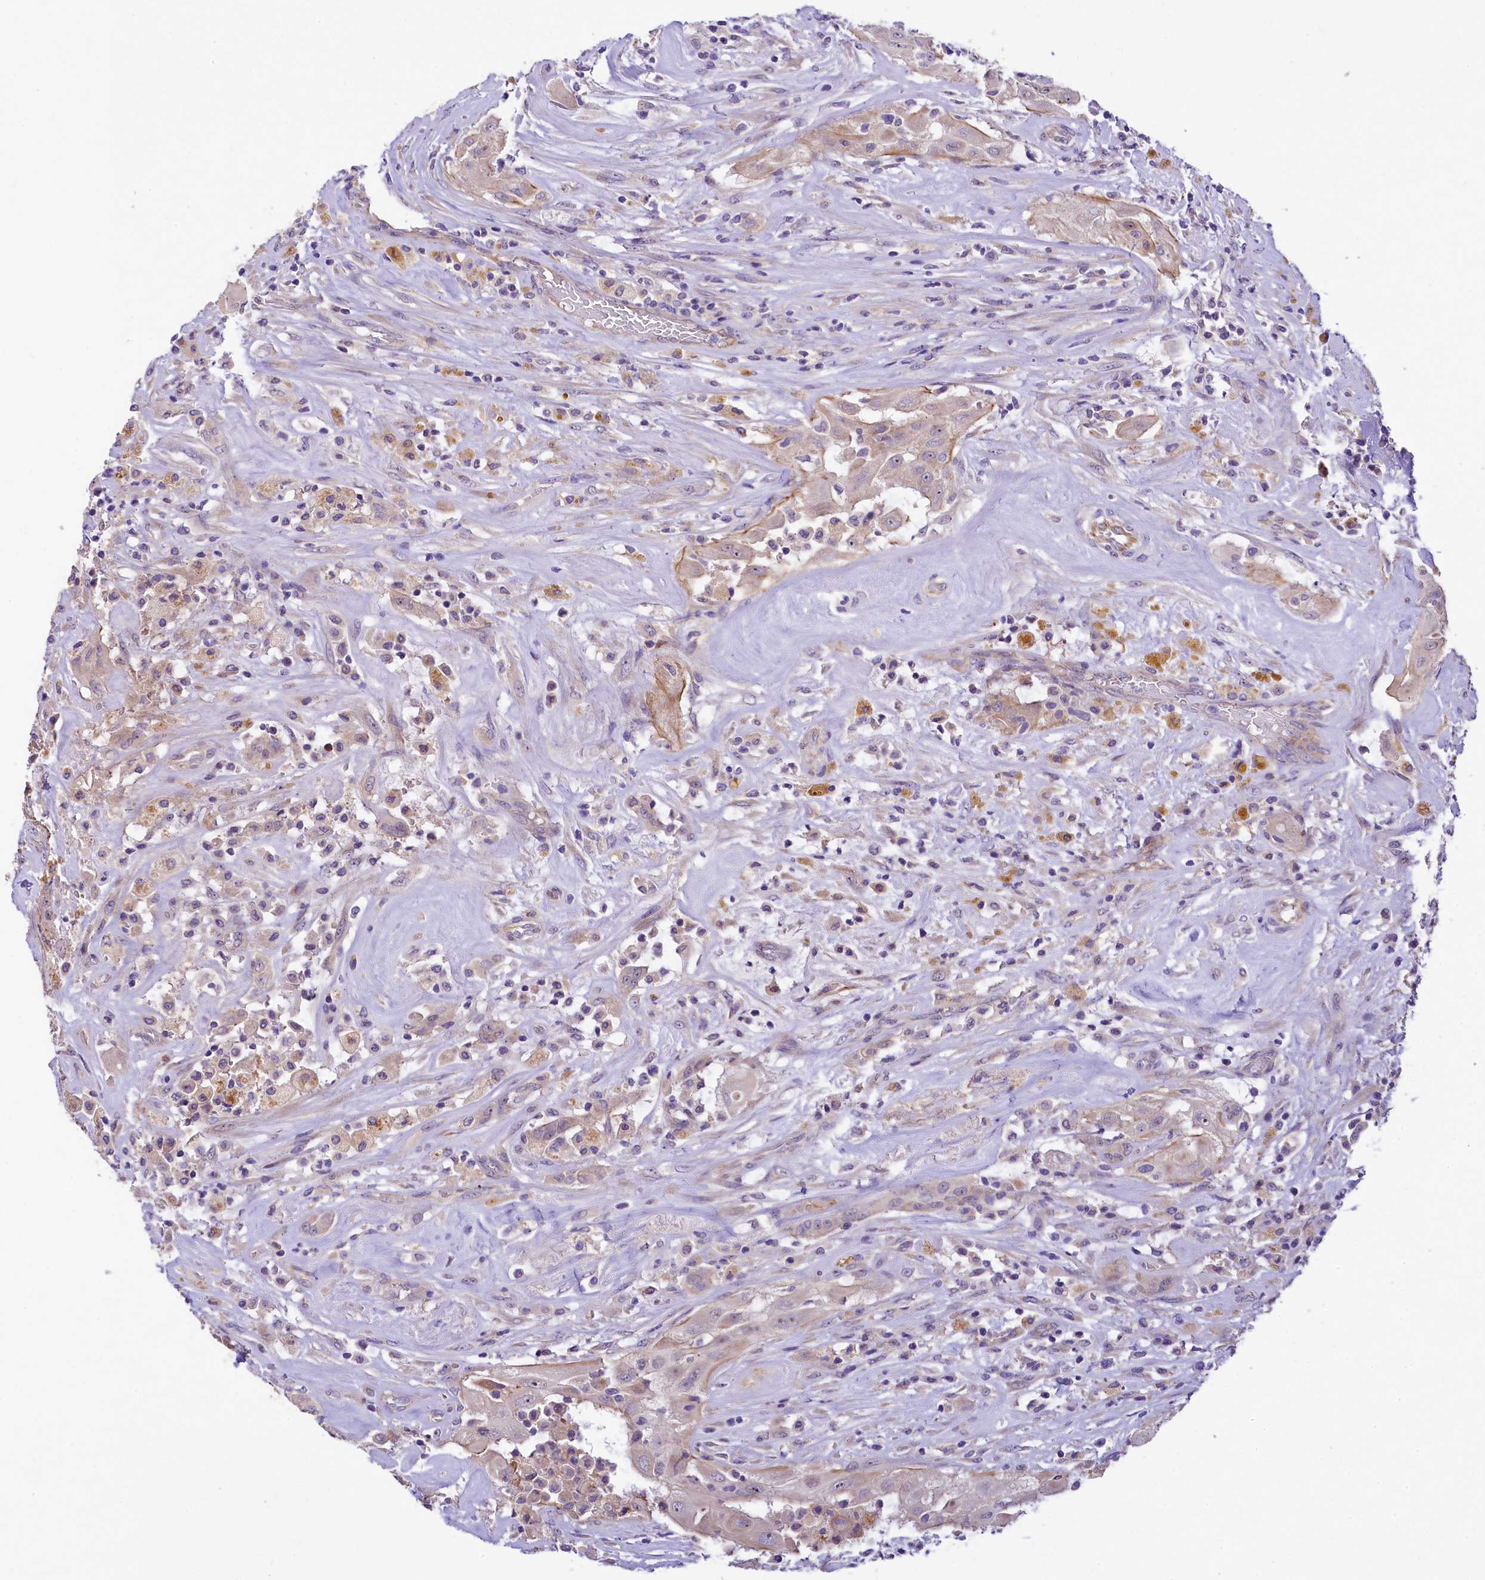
{"staining": {"intensity": "weak", "quantity": "<25%", "location": "cytoplasmic/membranous,nuclear"}, "tissue": "thyroid cancer", "cell_type": "Tumor cells", "image_type": "cancer", "snomed": [{"axis": "morphology", "description": "Papillary adenocarcinoma, NOS"}, {"axis": "topography", "description": "Thyroid gland"}], "caption": "Thyroid papillary adenocarcinoma was stained to show a protein in brown. There is no significant positivity in tumor cells.", "gene": "UBXN6", "patient": {"sex": "female", "age": 59}}